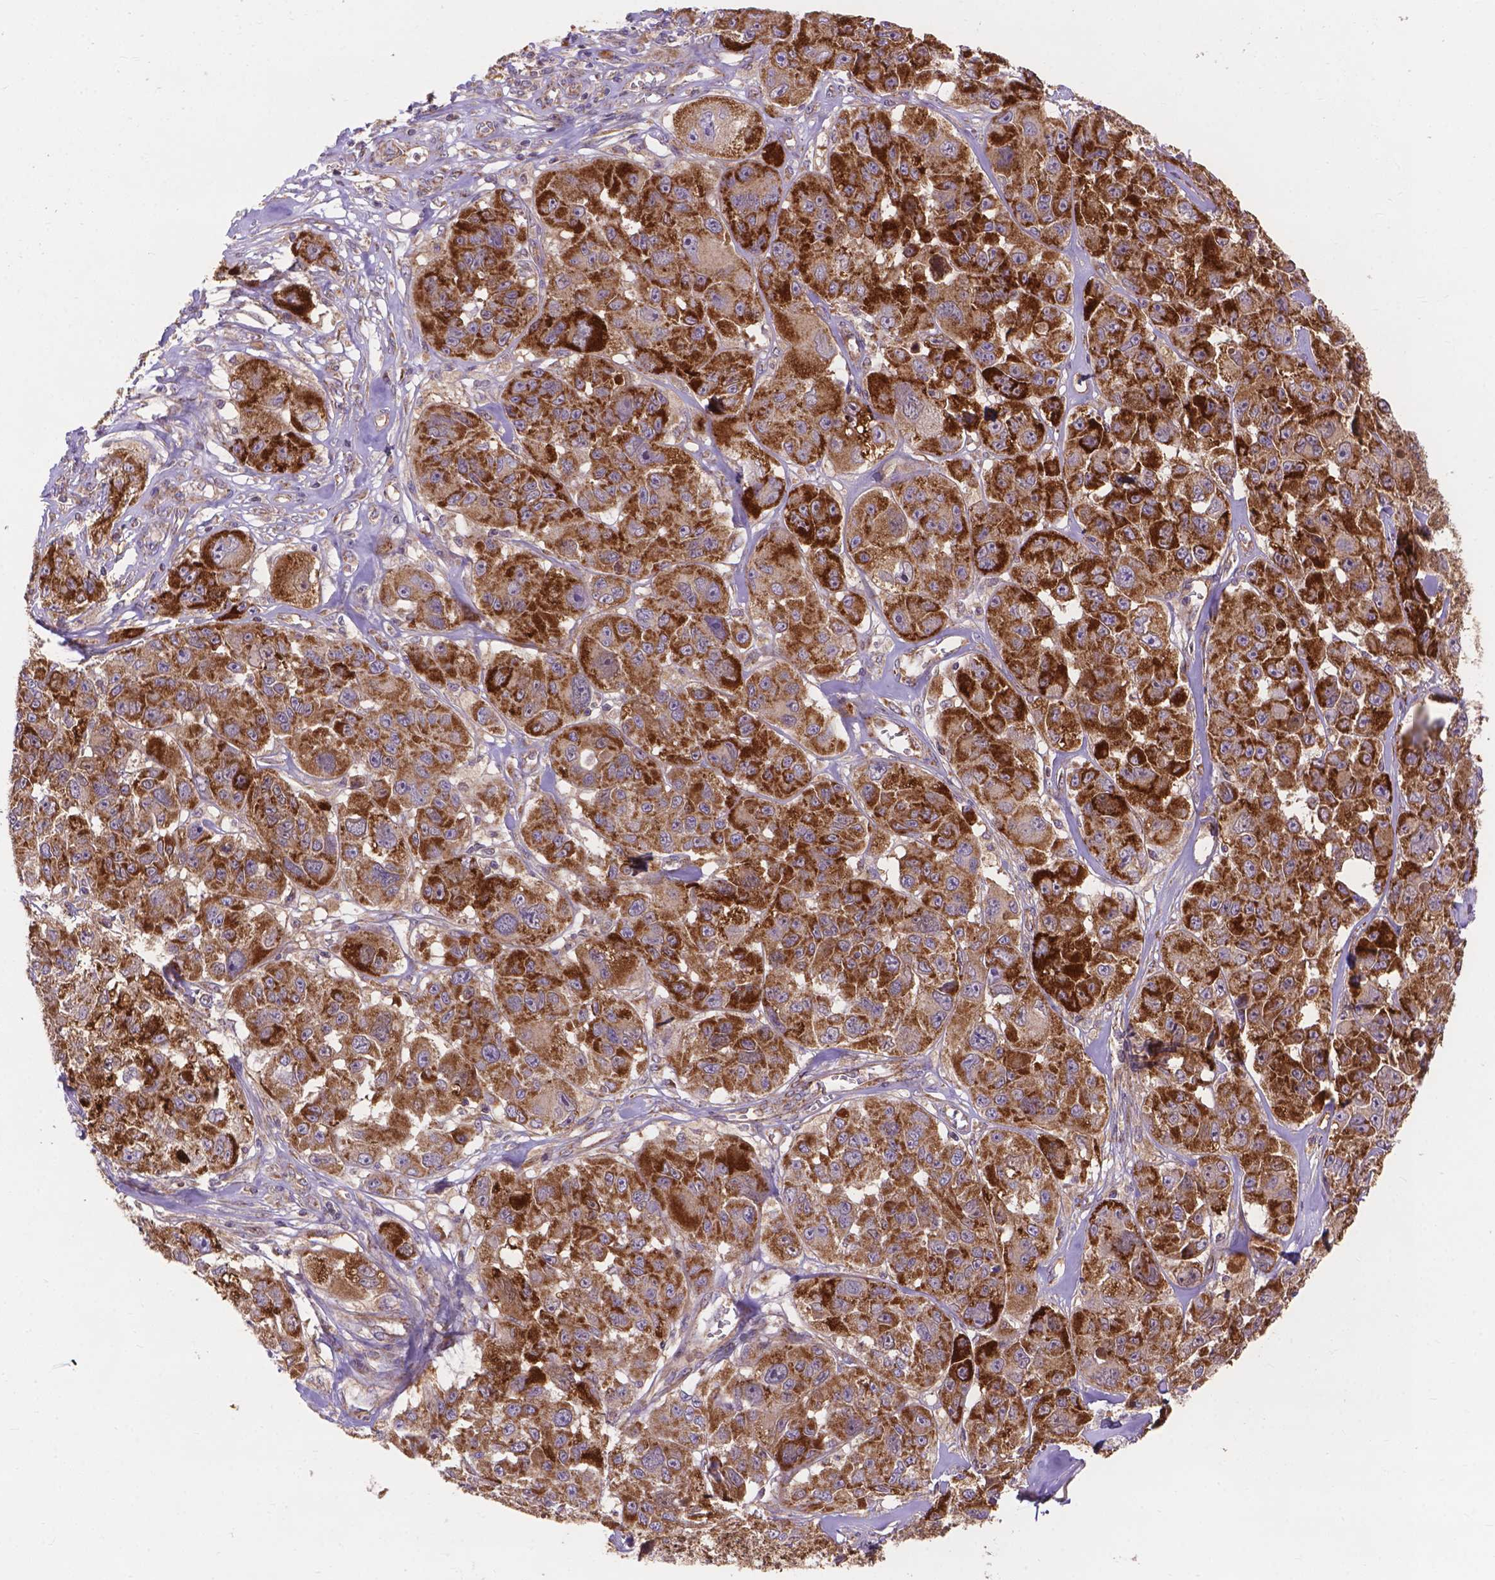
{"staining": {"intensity": "strong", "quantity": ">75%", "location": "cytoplasmic/membranous"}, "tissue": "melanoma", "cell_type": "Tumor cells", "image_type": "cancer", "snomed": [{"axis": "morphology", "description": "Malignant melanoma, NOS"}, {"axis": "topography", "description": "Skin"}], "caption": "Strong cytoplasmic/membranous protein positivity is appreciated in about >75% of tumor cells in melanoma.", "gene": "AK3", "patient": {"sex": "female", "age": 66}}